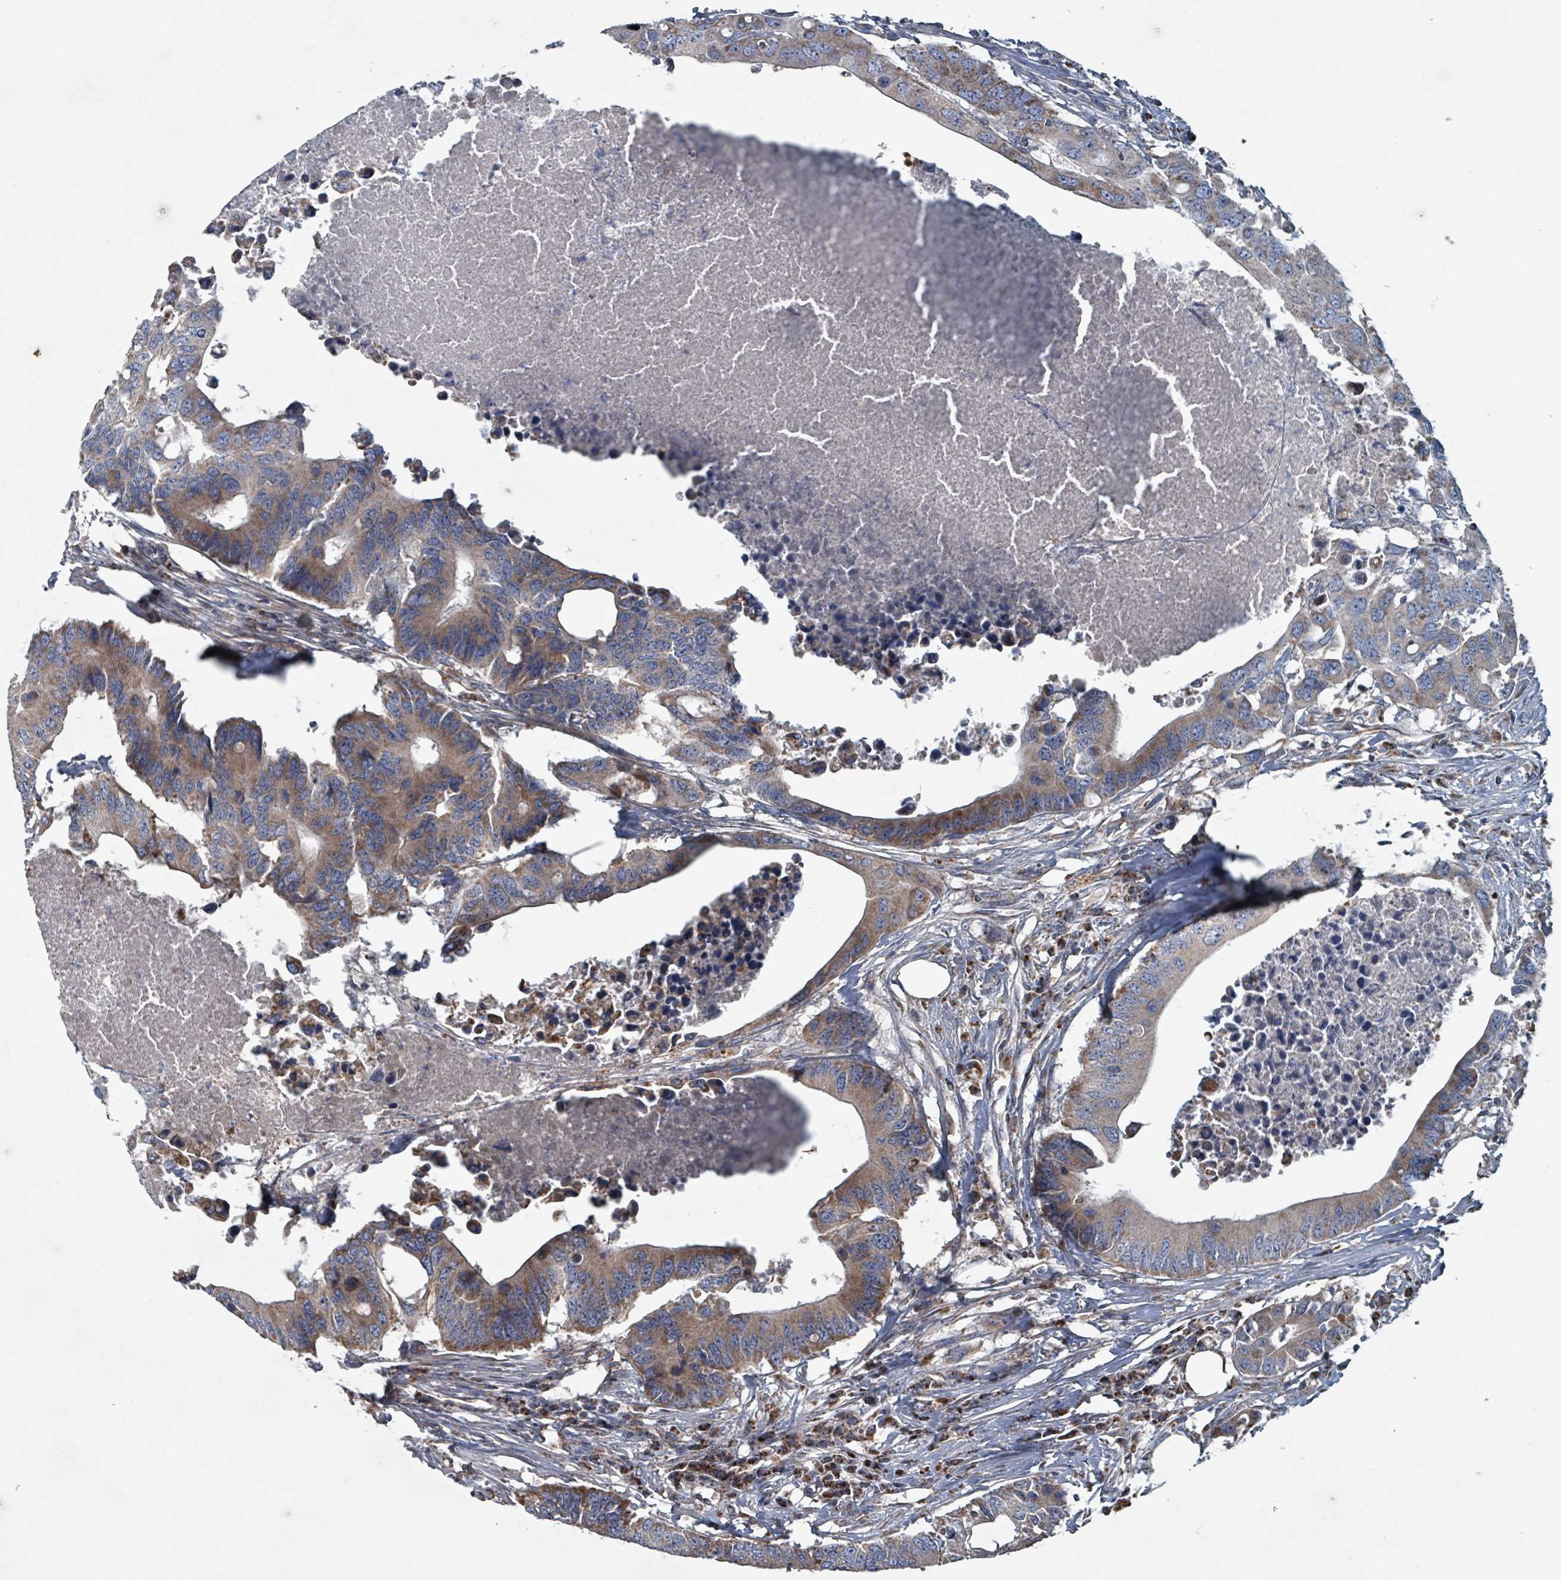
{"staining": {"intensity": "moderate", "quantity": "25%-75%", "location": "cytoplasmic/membranous"}, "tissue": "colorectal cancer", "cell_type": "Tumor cells", "image_type": "cancer", "snomed": [{"axis": "morphology", "description": "Adenocarcinoma, NOS"}, {"axis": "topography", "description": "Colon"}], "caption": "Tumor cells display moderate cytoplasmic/membranous expression in about 25%-75% of cells in adenocarcinoma (colorectal).", "gene": "ABHD18", "patient": {"sex": "male", "age": 71}}